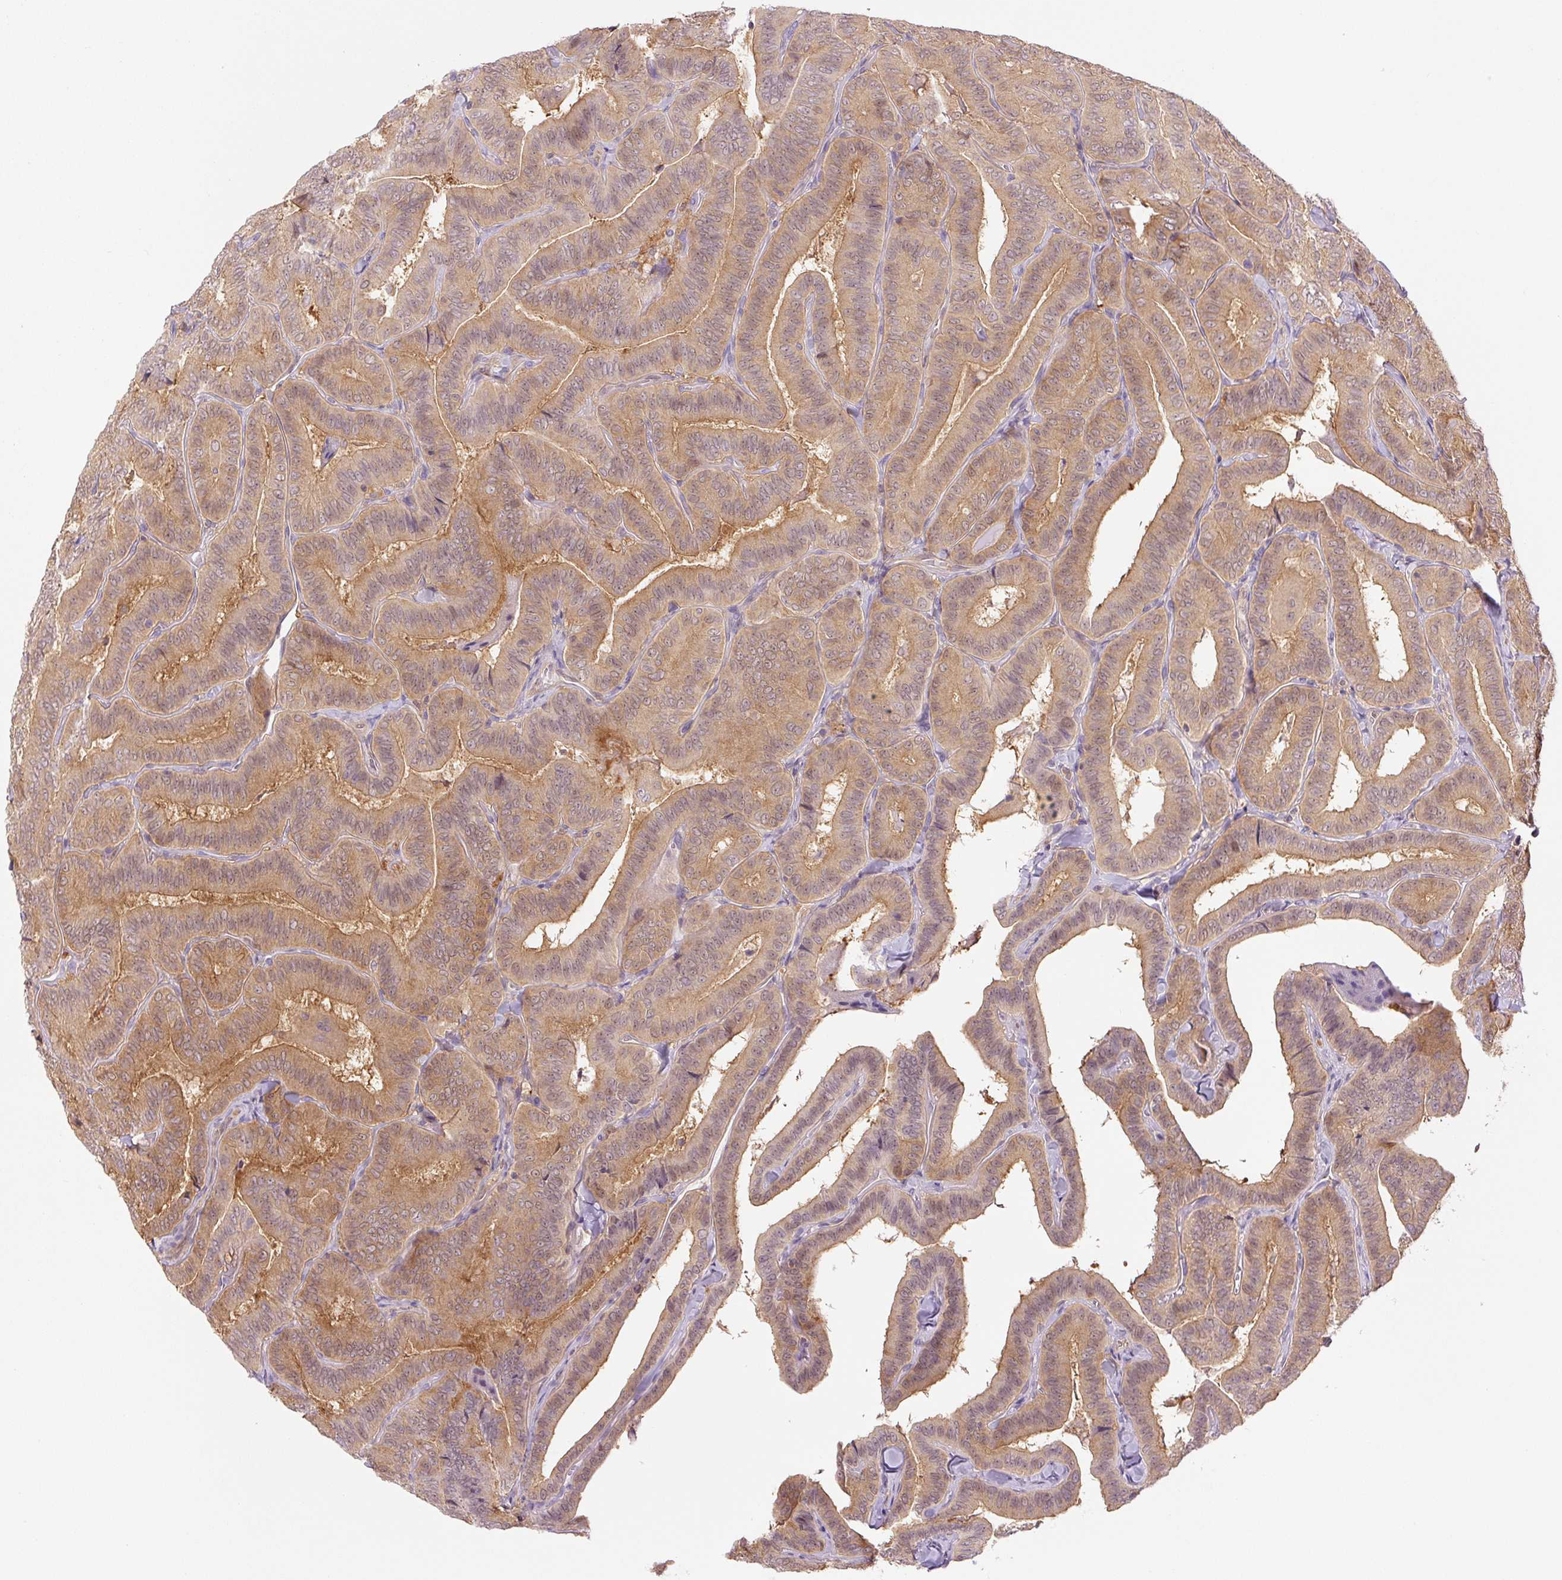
{"staining": {"intensity": "moderate", "quantity": ">75%", "location": "cytoplasmic/membranous"}, "tissue": "thyroid cancer", "cell_type": "Tumor cells", "image_type": "cancer", "snomed": [{"axis": "morphology", "description": "Papillary adenocarcinoma, NOS"}, {"axis": "topography", "description": "Thyroid gland"}], "caption": "Thyroid cancer stained for a protein reveals moderate cytoplasmic/membranous positivity in tumor cells.", "gene": "SPSB2", "patient": {"sex": "male", "age": 61}}